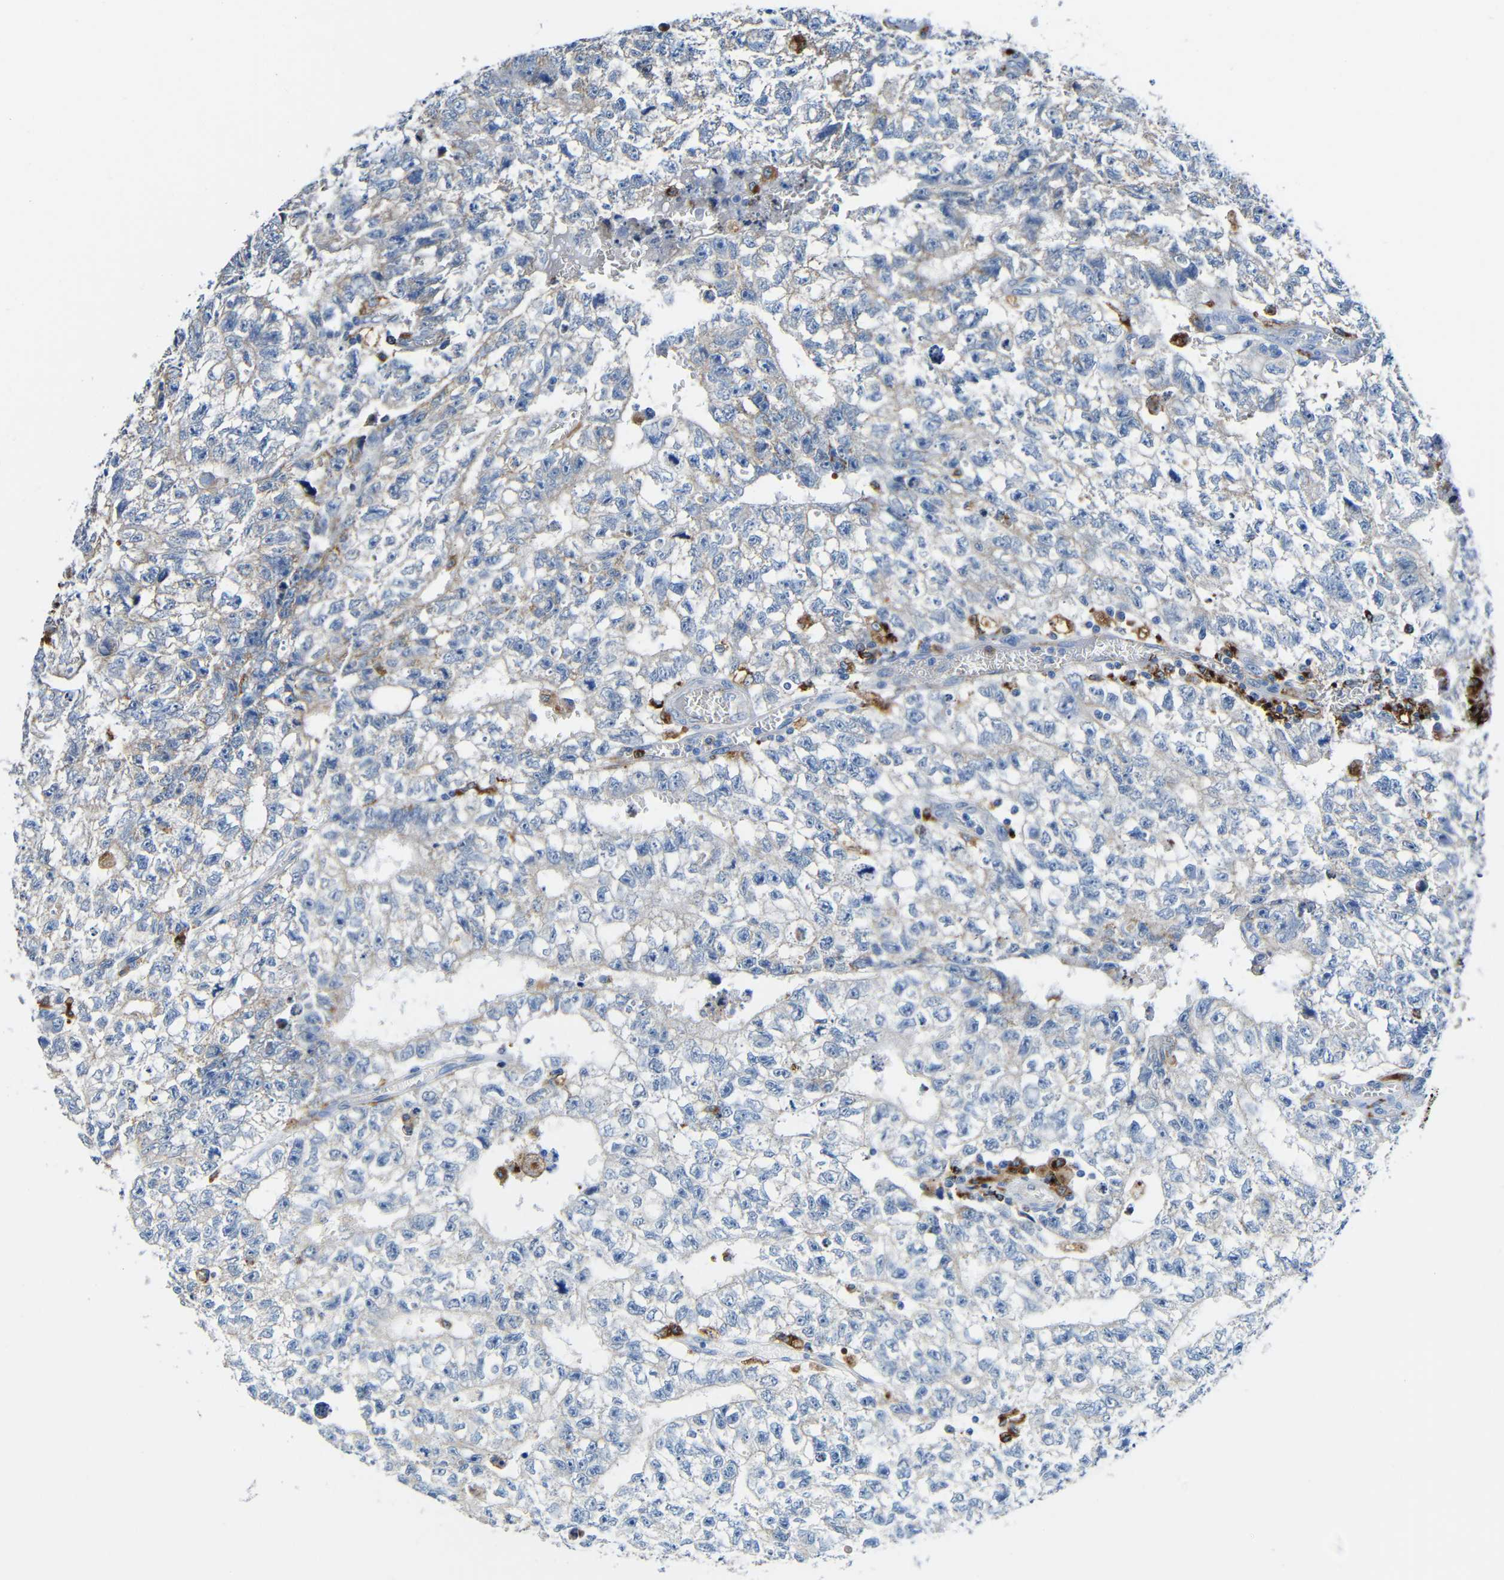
{"staining": {"intensity": "weak", "quantity": "<25%", "location": "cytoplasmic/membranous"}, "tissue": "testis cancer", "cell_type": "Tumor cells", "image_type": "cancer", "snomed": [{"axis": "morphology", "description": "Seminoma, NOS"}, {"axis": "morphology", "description": "Carcinoma, Embryonal, NOS"}, {"axis": "topography", "description": "Testis"}], "caption": "This is a micrograph of immunohistochemistry staining of embryonal carcinoma (testis), which shows no positivity in tumor cells.", "gene": "HLA-DMA", "patient": {"sex": "male", "age": 38}}